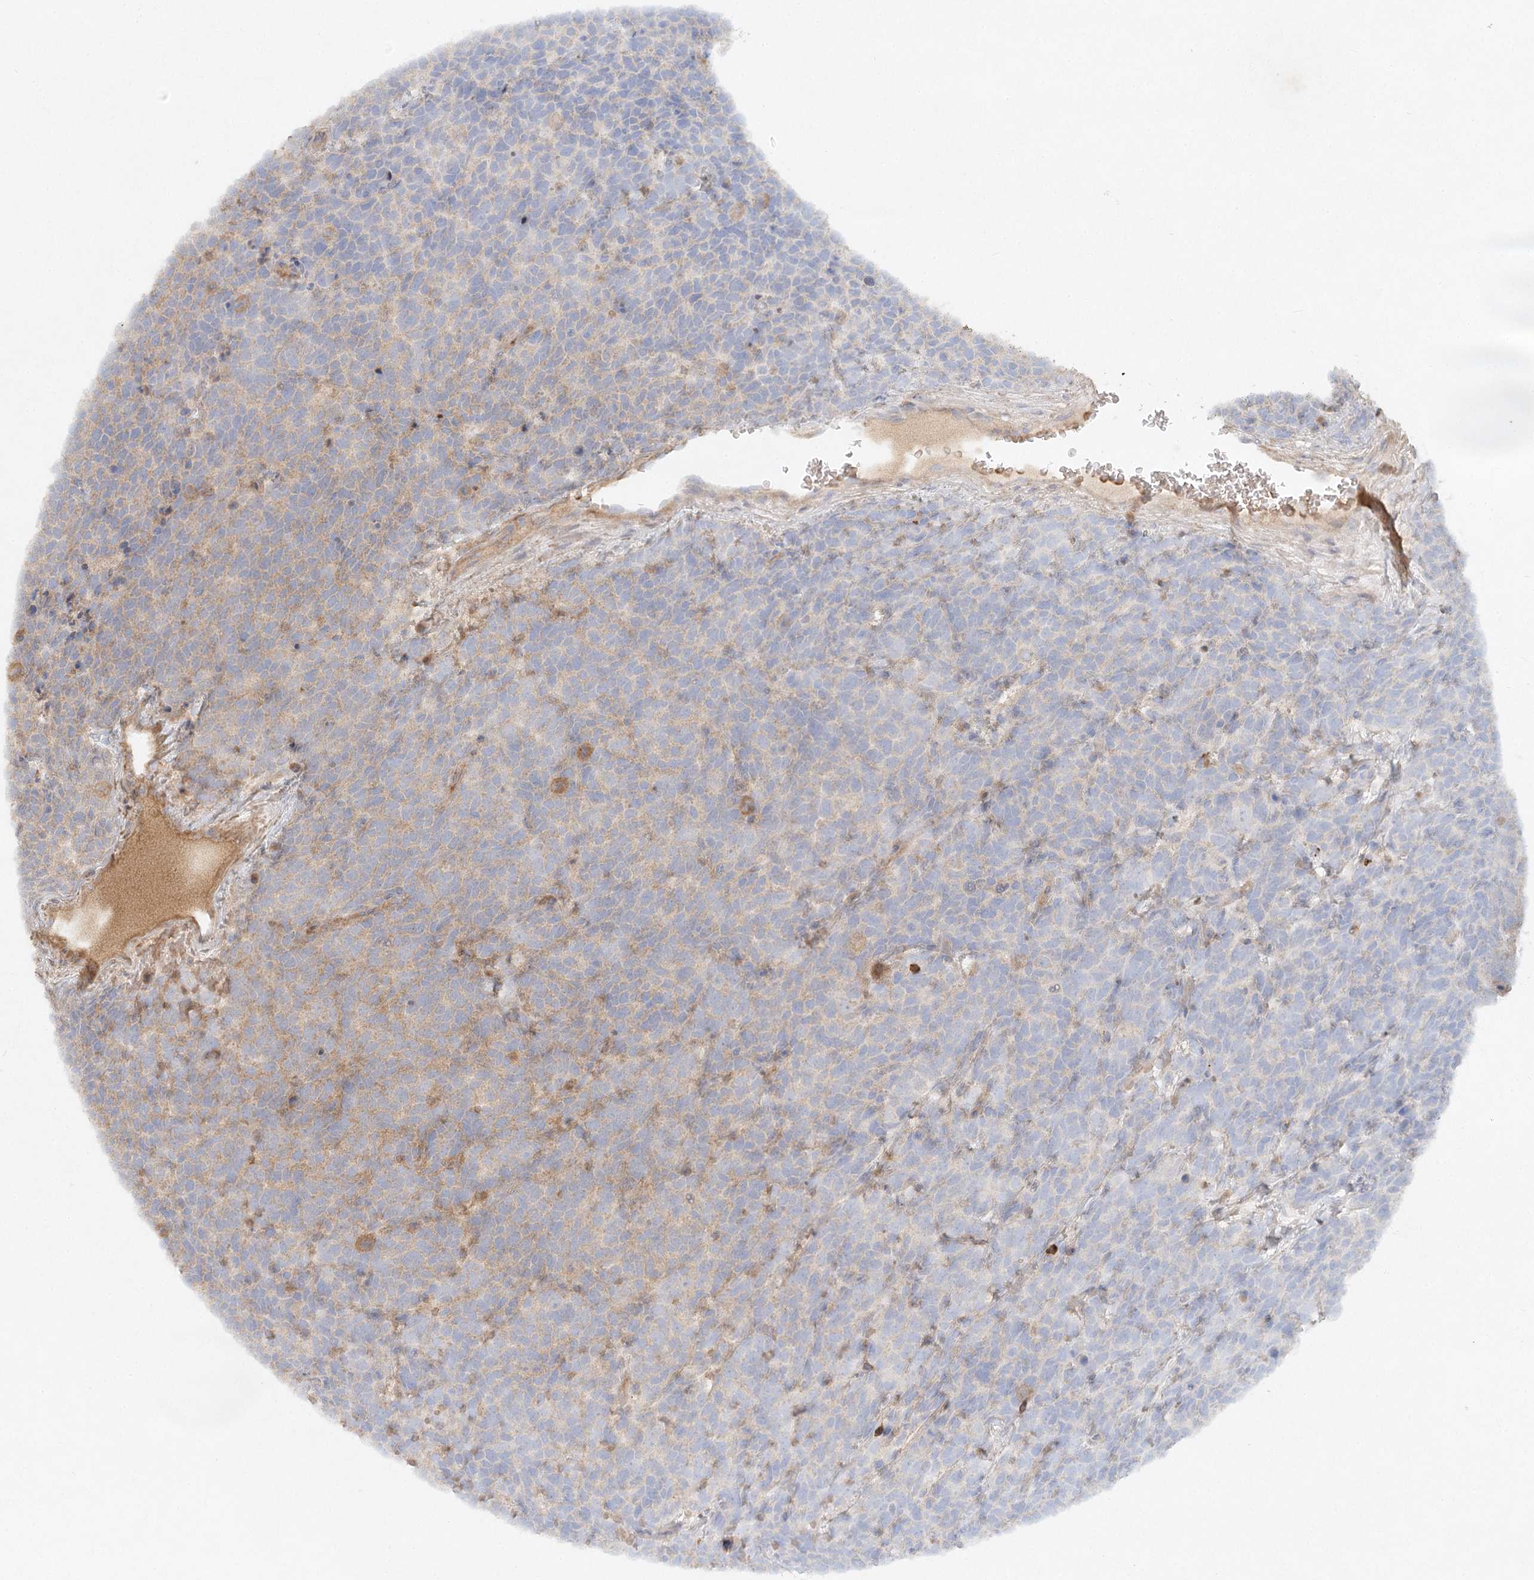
{"staining": {"intensity": "weak", "quantity": "25%-75%", "location": "cytoplasmic/membranous"}, "tissue": "urothelial cancer", "cell_type": "Tumor cells", "image_type": "cancer", "snomed": [{"axis": "morphology", "description": "Urothelial carcinoma, High grade"}, {"axis": "topography", "description": "Urinary bladder"}], "caption": "A brown stain highlights weak cytoplasmic/membranous expression of a protein in human urothelial cancer tumor cells. The staining is performed using DAB (3,3'-diaminobenzidine) brown chromogen to label protein expression. The nuclei are counter-stained blue using hematoxylin.", "gene": "ARL13A", "patient": {"sex": "female", "age": 82}}